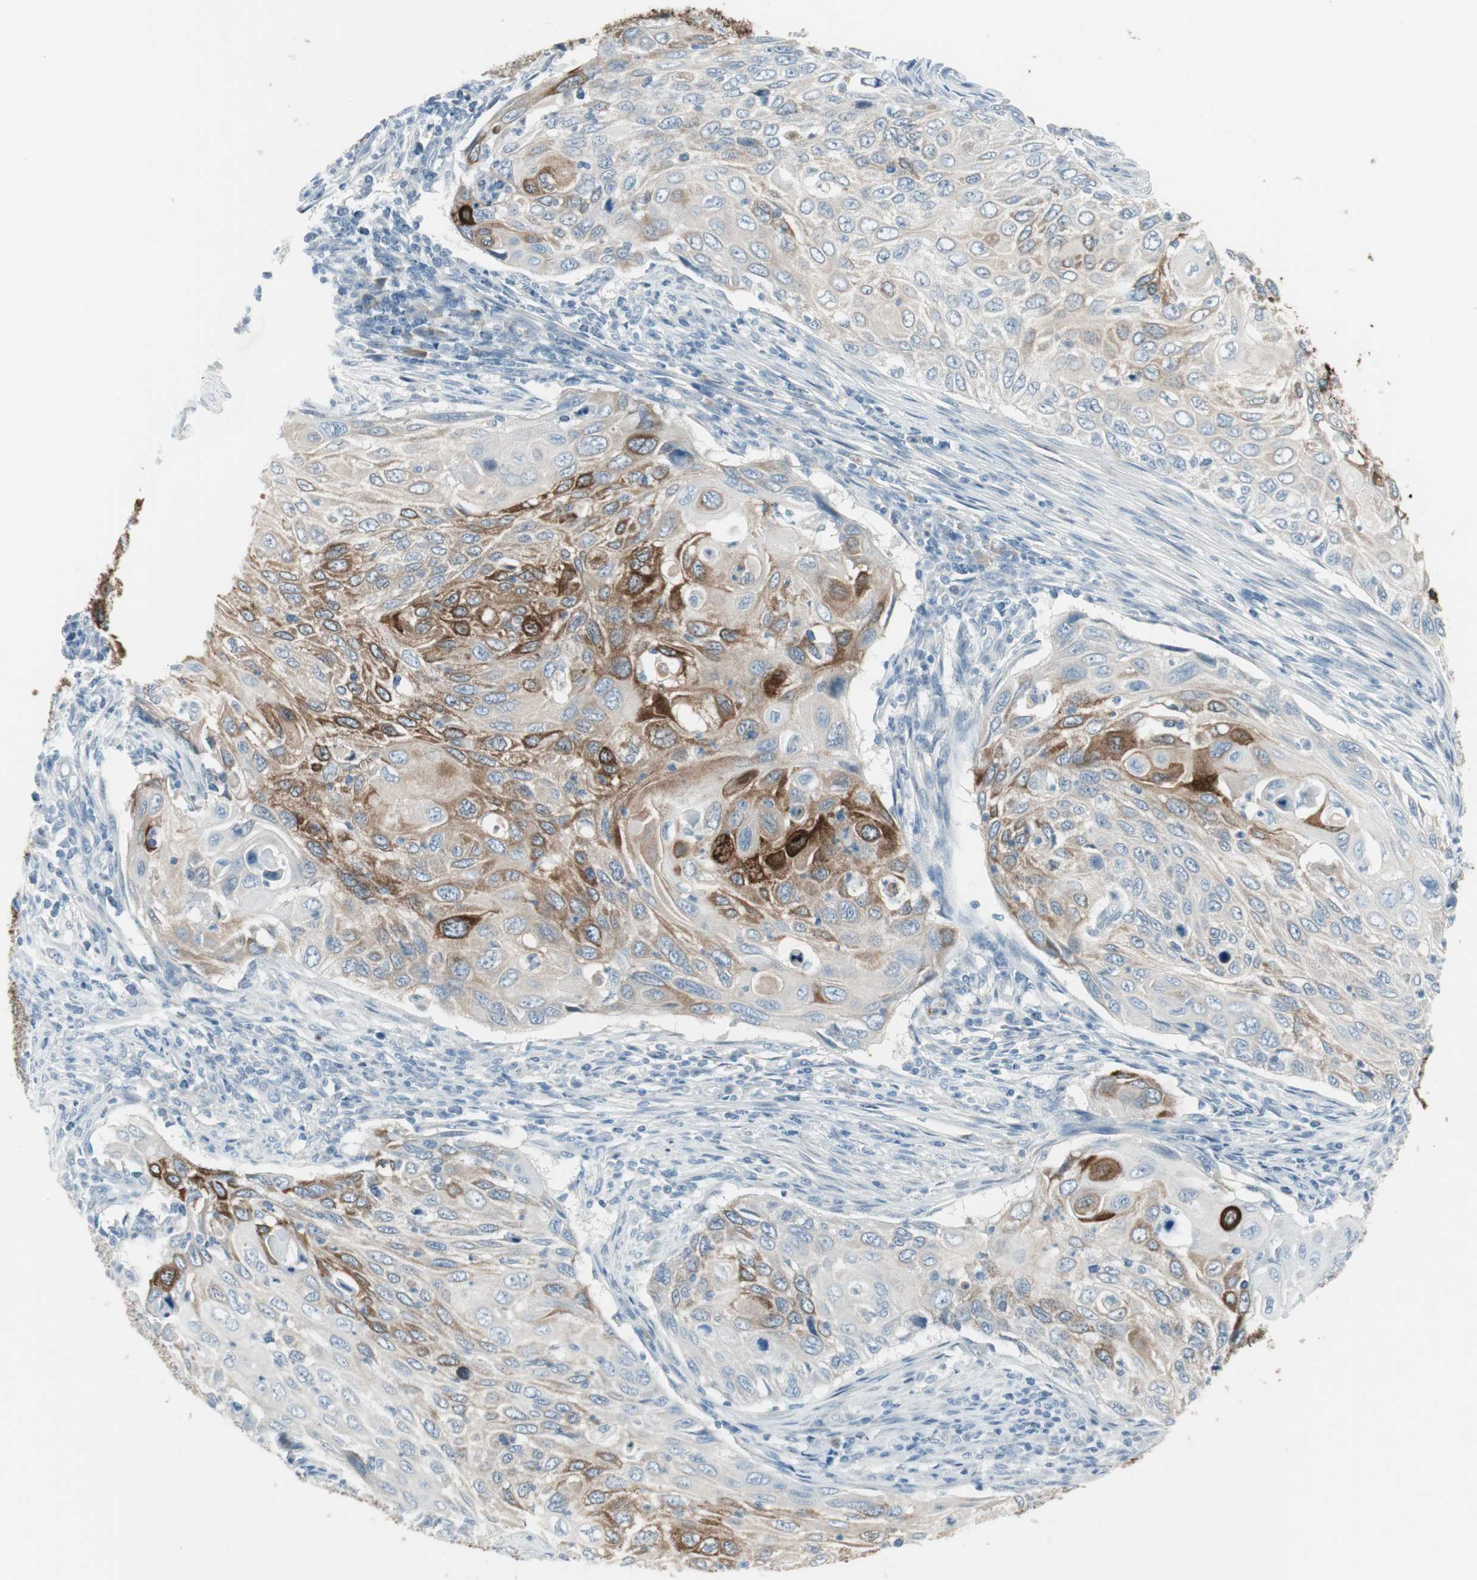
{"staining": {"intensity": "strong", "quantity": "25%-75%", "location": "cytoplasmic/membranous"}, "tissue": "cervical cancer", "cell_type": "Tumor cells", "image_type": "cancer", "snomed": [{"axis": "morphology", "description": "Squamous cell carcinoma, NOS"}, {"axis": "topography", "description": "Cervix"}], "caption": "A brown stain highlights strong cytoplasmic/membranous expression of a protein in human cervical squamous cell carcinoma tumor cells. The staining is performed using DAB (3,3'-diaminobenzidine) brown chromogen to label protein expression. The nuclei are counter-stained blue using hematoxylin.", "gene": "AGR2", "patient": {"sex": "female", "age": 70}}